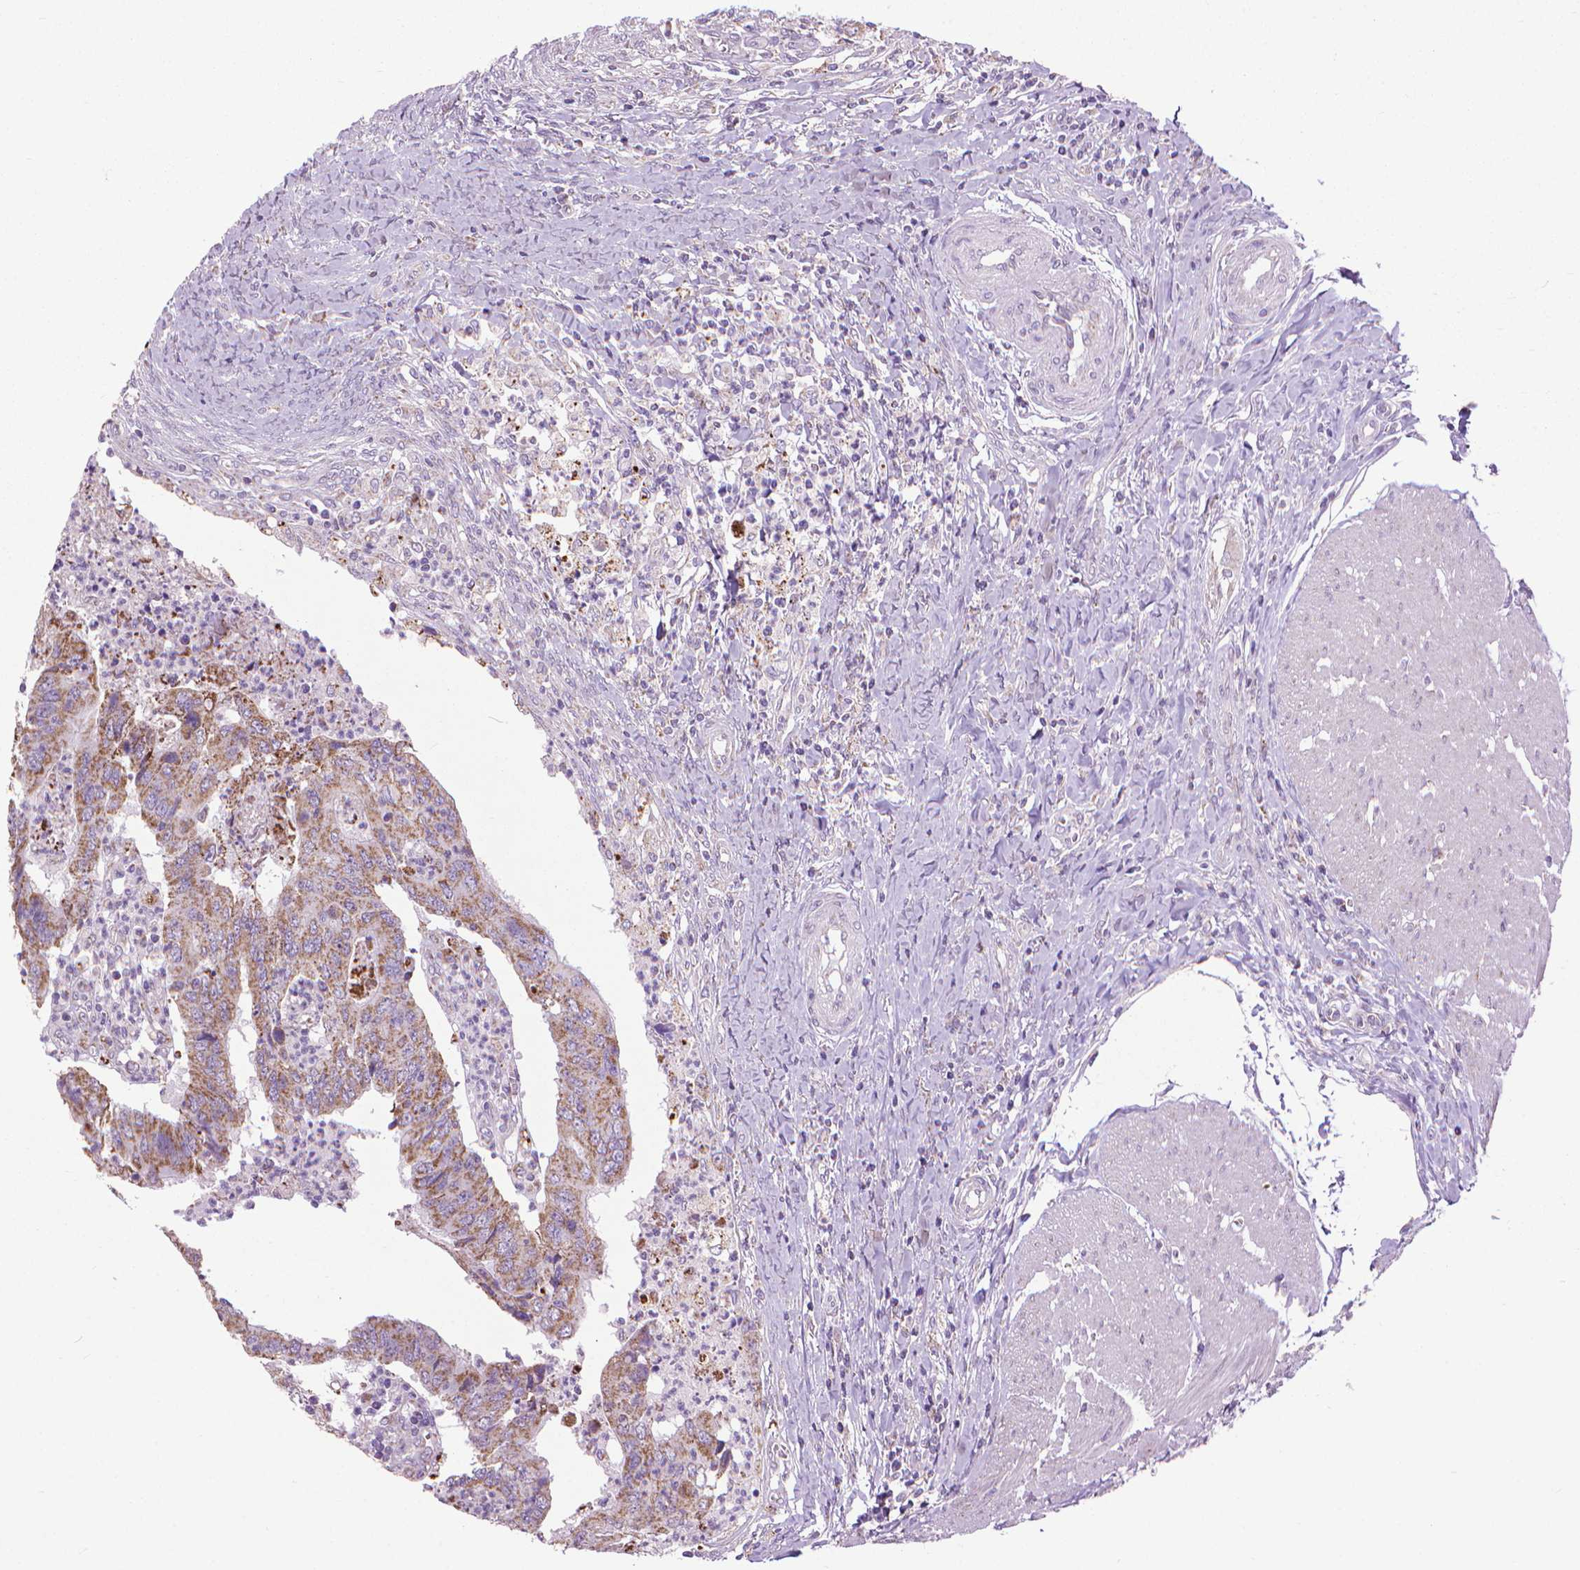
{"staining": {"intensity": "moderate", "quantity": ">75%", "location": "cytoplasmic/membranous"}, "tissue": "colorectal cancer", "cell_type": "Tumor cells", "image_type": "cancer", "snomed": [{"axis": "morphology", "description": "Adenocarcinoma, NOS"}, {"axis": "topography", "description": "Colon"}], "caption": "Tumor cells display medium levels of moderate cytoplasmic/membranous positivity in approximately >75% of cells in human colorectal adenocarcinoma. (DAB IHC, brown staining for protein, blue staining for nuclei).", "gene": "VDAC1", "patient": {"sex": "female", "age": 67}}